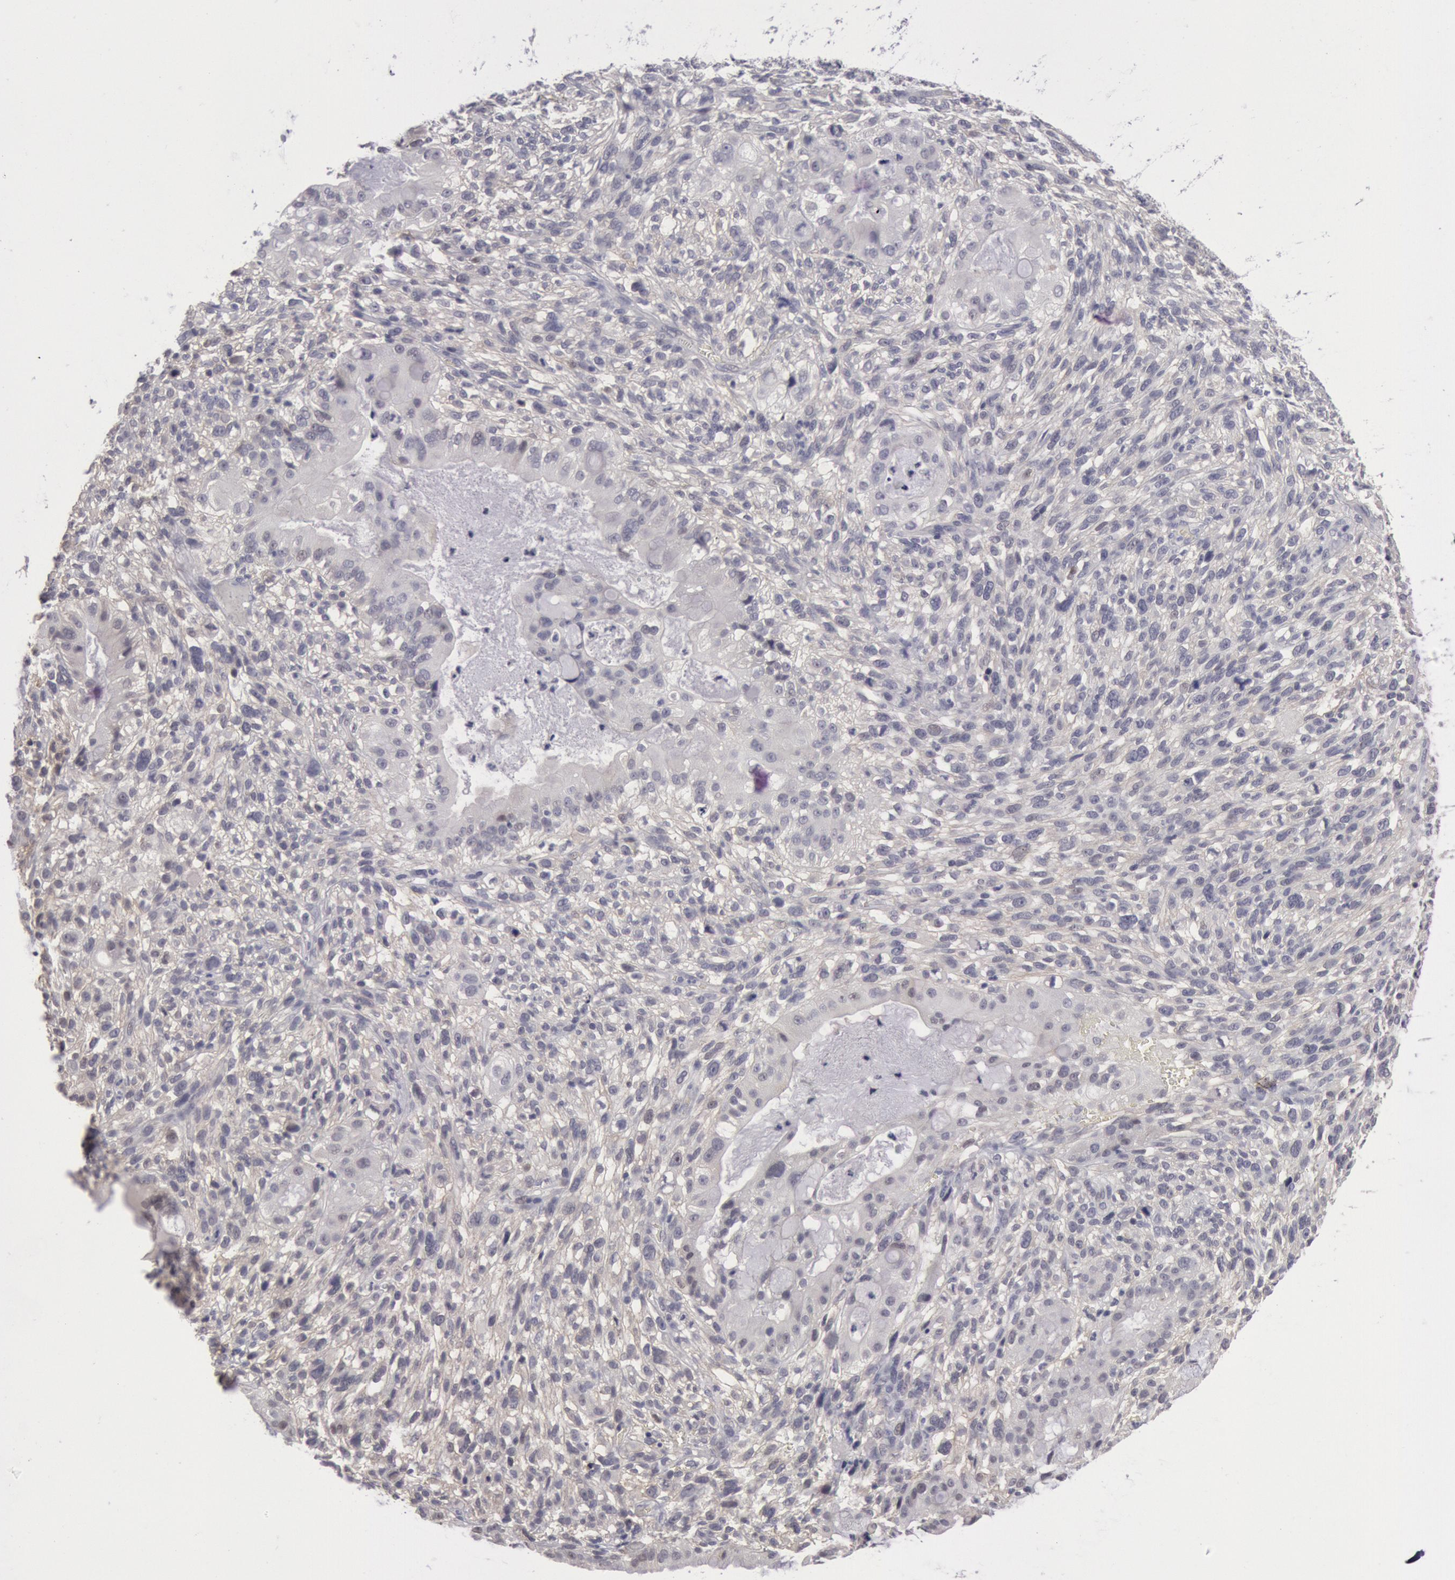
{"staining": {"intensity": "negative", "quantity": "none", "location": "none"}, "tissue": "cervical cancer", "cell_type": "Tumor cells", "image_type": "cancer", "snomed": [{"axis": "morphology", "description": "Adenocarcinoma, NOS"}, {"axis": "topography", "description": "Cervix"}], "caption": "Tumor cells are negative for protein expression in human cervical adenocarcinoma.", "gene": "JOSD1", "patient": {"sex": "female", "age": 41}}